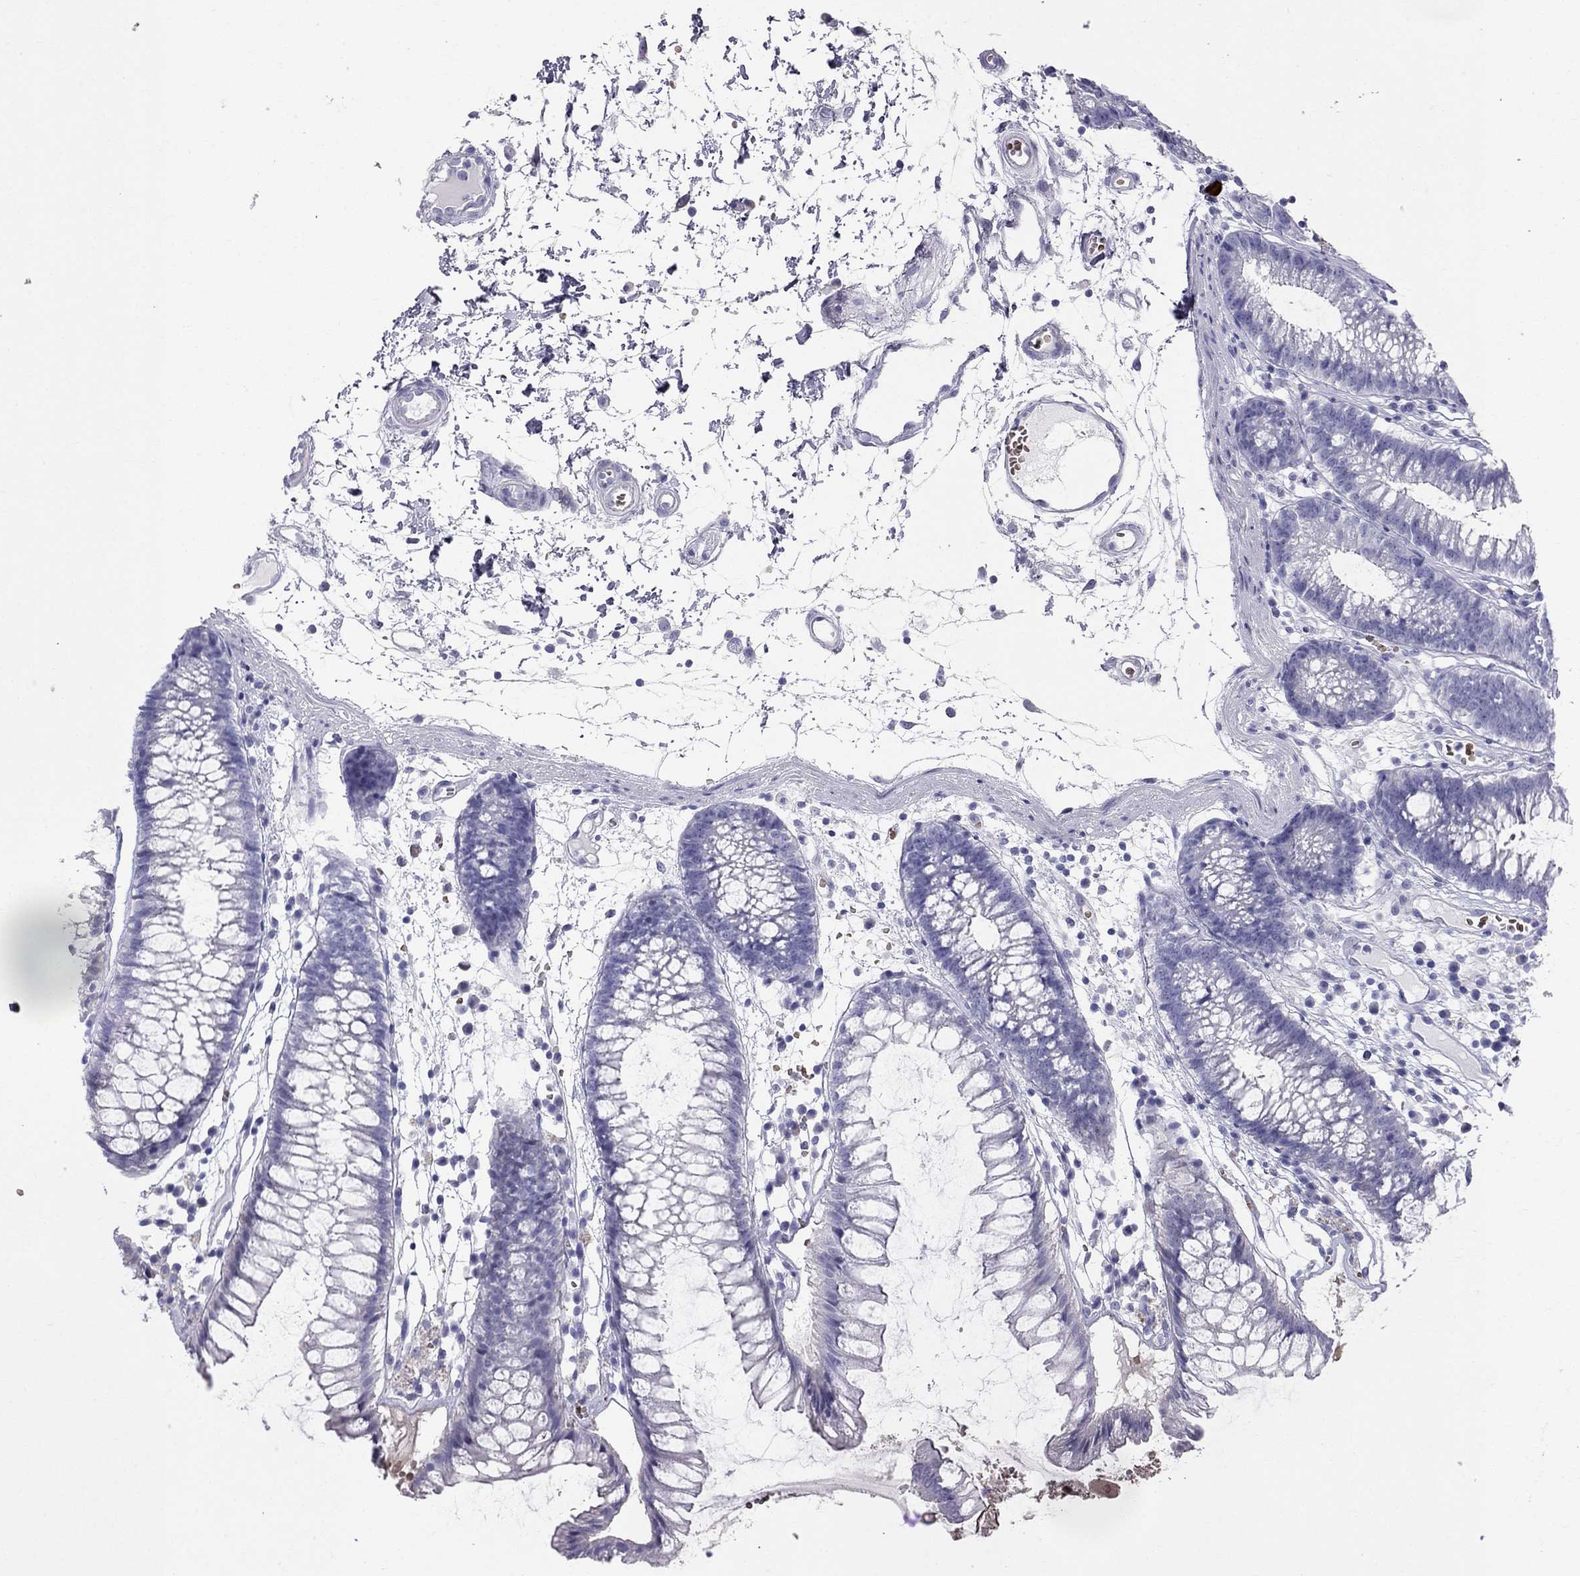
{"staining": {"intensity": "negative", "quantity": "none", "location": "none"}, "tissue": "colon", "cell_type": "Endothelial cells", "image_type": "normal", "snomed": [{"axis": "morphology", "description": "Normal tissue, NOS"}, {"axis": "morphology", "description": "Adenocarcinoma, NOS"}, {"axis": "topography", "description": "Colon"}], "caption": "DAB (3,3'-diaminobenzidine) immunohistochemical staining of normal colon reveals no significant positivity in endothelial cells.", "gene": "DNAAF6", "patient": {"sex": "male", "age": 65}}